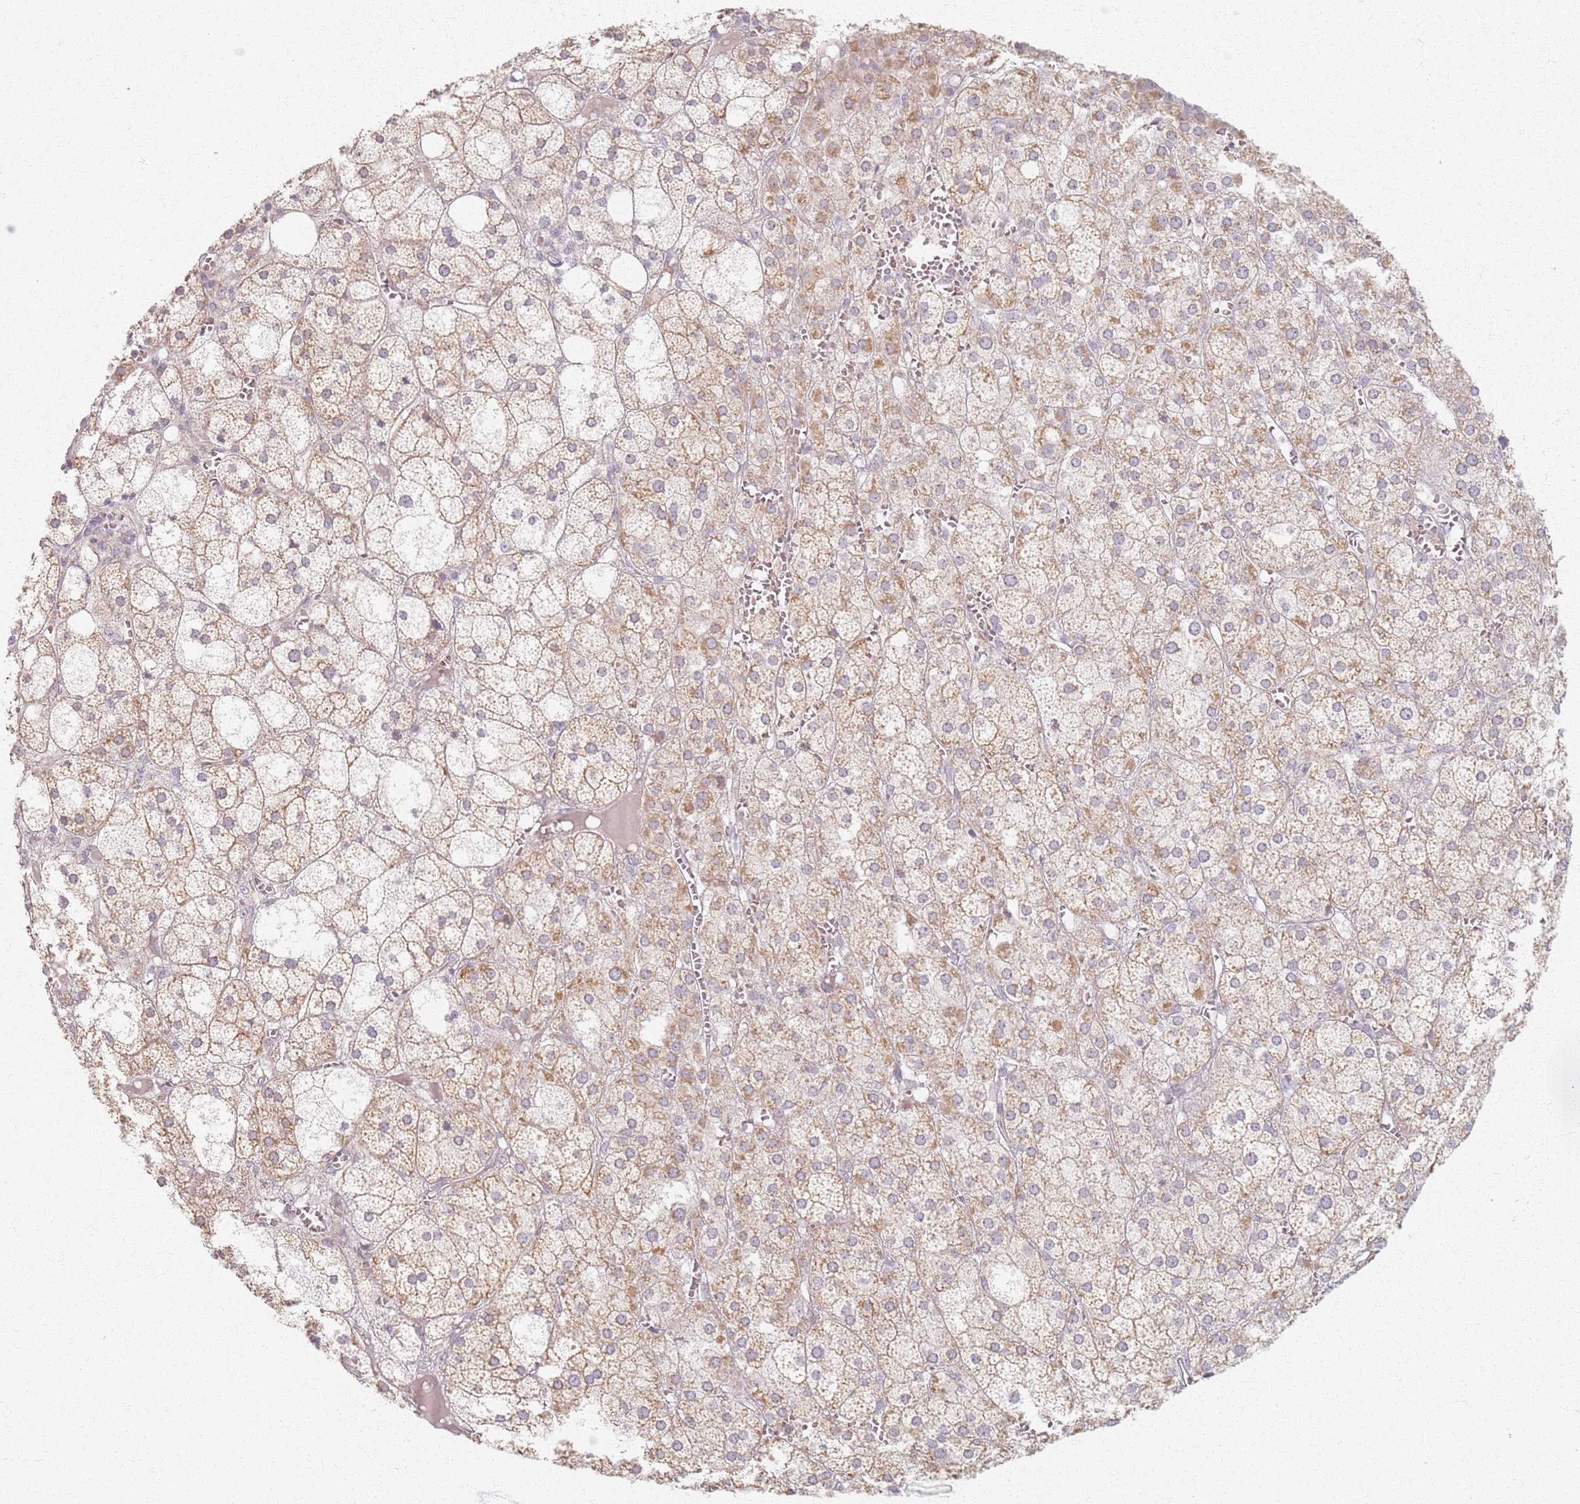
{"staining": {"intensity": "weak", "quantity": "25%-75%", "location": "cytoplasmic/membranous"}, "tissue": "adrenal gland", "cell_type": "Glandular cells", "image_type": "normal", "snomed": [{"axis": "morphology", "description": "Normal tissue, NOS"}, {"axis": "topography", "description": "Adrenal gland"}], "caption": "About 25%-75% of glandular cells in unremarkable adrenal gland demonstrate weak cytoplasmic/membranous protein positivity as visualized by brown immunohistochemical staining.", "gene": "PKD2L2", "patient": {"sex": "female", "age": 61}}